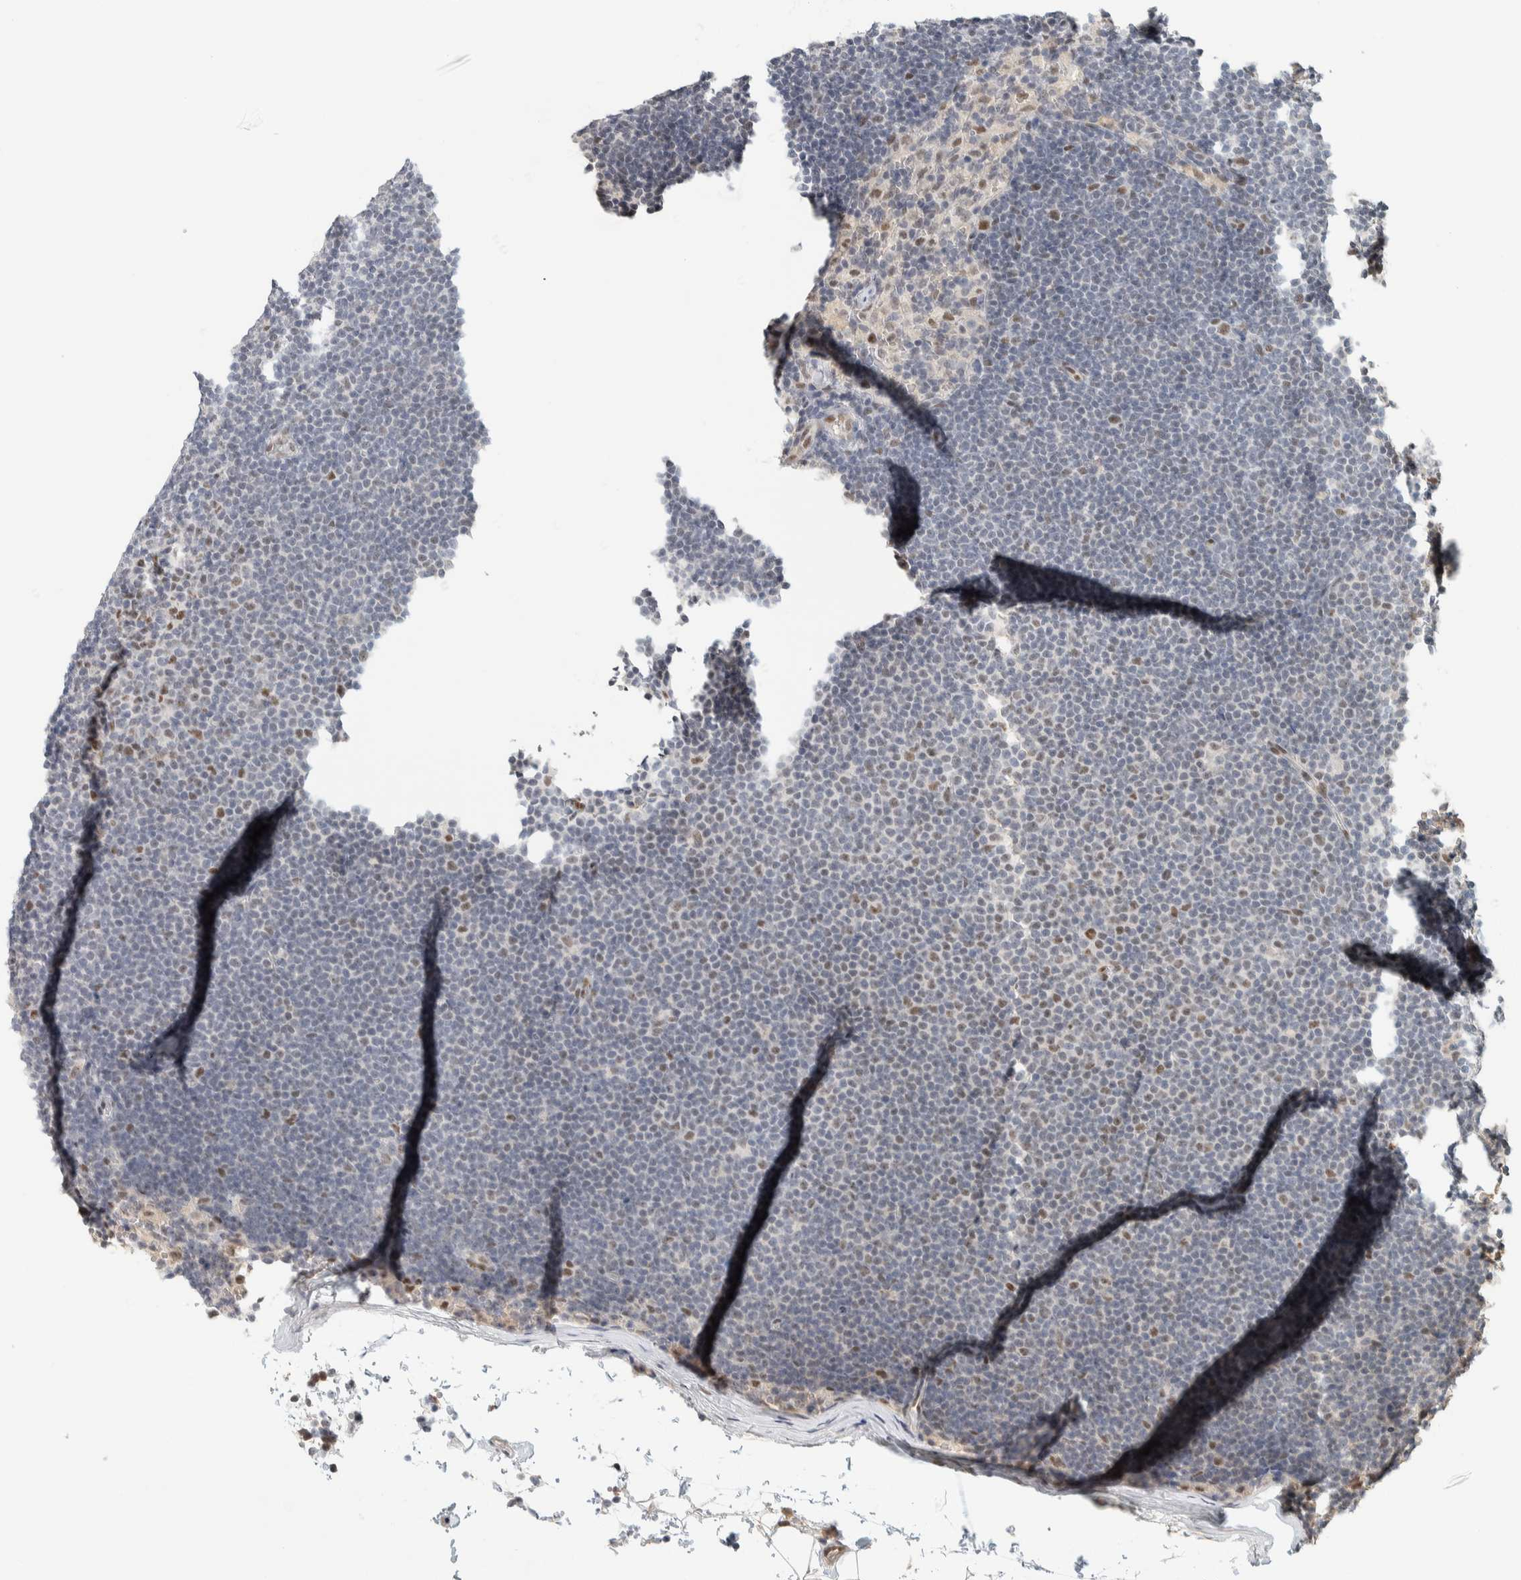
{"staining": {"intensity": "weak", "quantity": "25%-75%", "location": "nuclear"}, "tissue": "lymphoma", "cell_type": "Tumor cells", "image_type": "cancer", "snomed": [{"axis": "morphology", "description": "Malignant lymphoma, non-Hodgkin's type, Low grade"}, {"axis": "topography", "description": "Lymph node"}], "caption": "Lymphoma stained with DAB immunohistochemistry displays low levels of weak nuclear staining in about 25%-75% of tumor cells. (Brightfield microscopy of DAB IHC at high magnification).", "gene": "PUS7", "patient": {"sex": "female", "age": 53}}